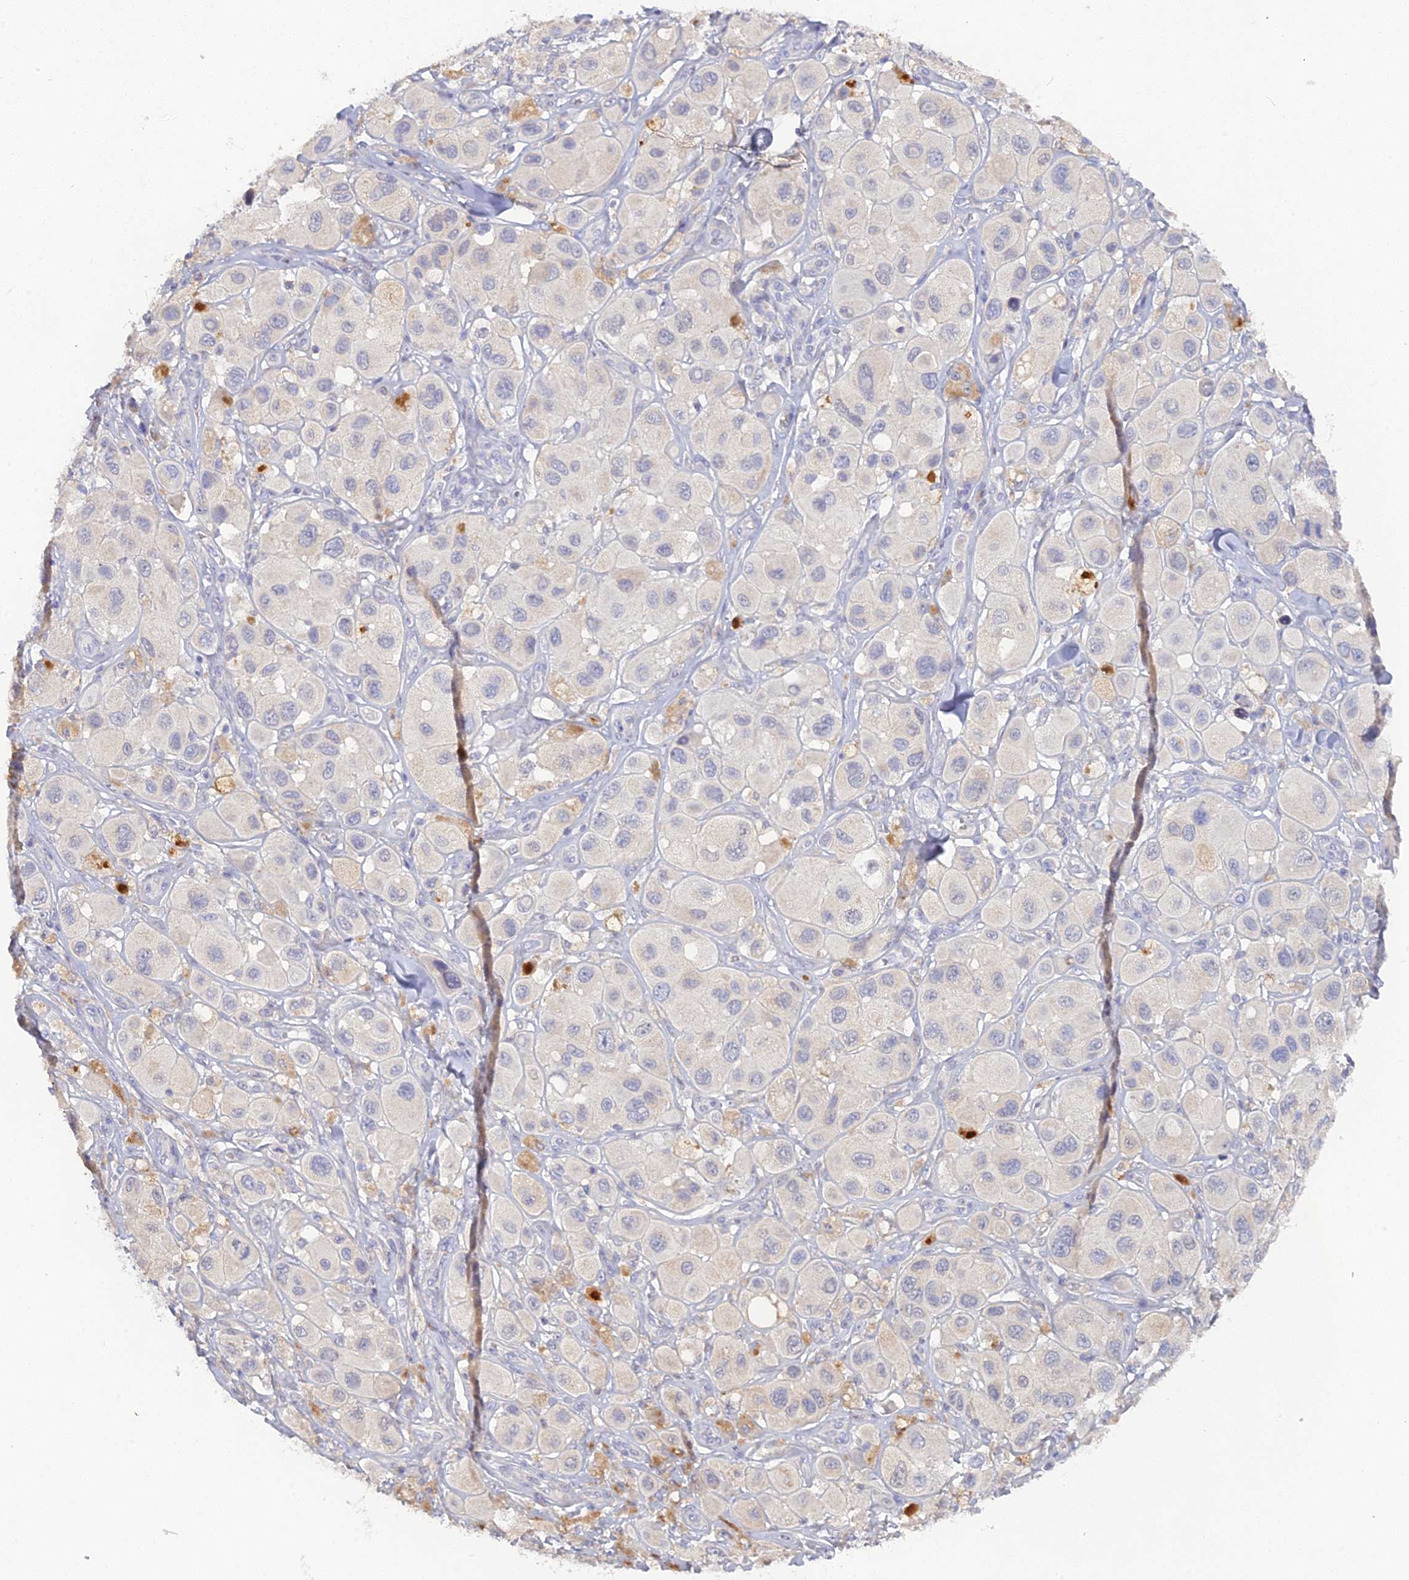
{"staining": {"intensity": "negative", "quantity": "none", "location": "none"}, "tissue": "melanoma", "cell_type": "Tumor cells", "image_type": "cancer", "snomed": [{"axis": "morphology", "description": "Malignant melanoma, Metastatic site"}, {"axis": "topography", "description": "Skin"}], "caption": "Tumor cells show no significant protein positivity in malignant melanoma (metastatic site).", "gene": "ADGRA1", "patient": {"sex": "male", "age": 41}}